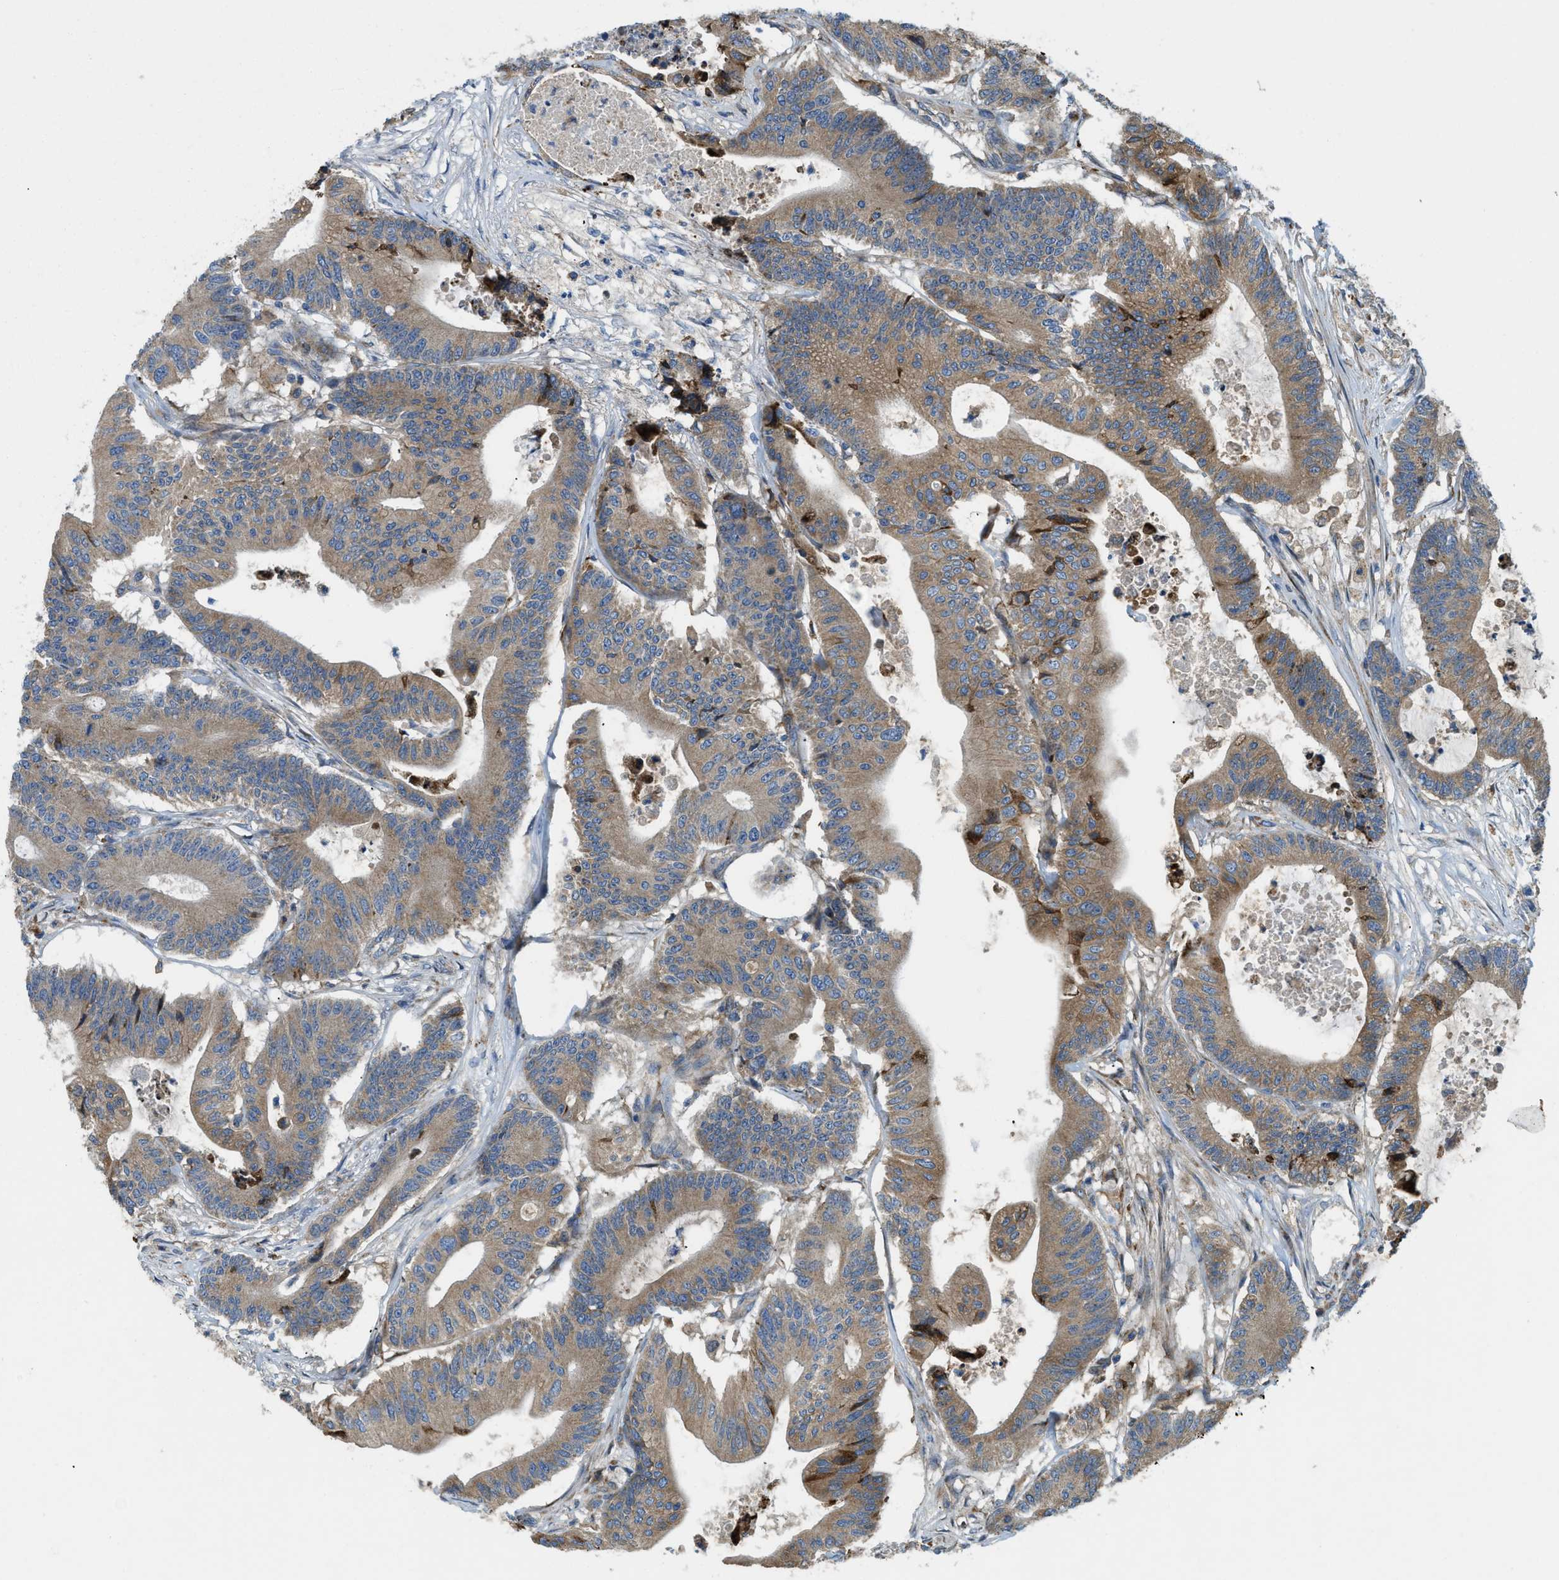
{"staining": {"intensity": "moderate", "quantity": ">75%", "location": "cytoplasmic/membranous"}, "tissue": "colorectal cancer", "cell_type": "Tumor cells", "image_type": "cancer", "snomed": [{"axis": "morphology", "description": "Adenocarcinoma, NOS"}, {"axis": "topography", "description": "Colon"}], "caption": "Immunohistochemical staining of human colorectal cancer (adenocarcinoma) demonstrates moderate cytoplasmic/membranous protein expression in about >75% of tumor cells.", "gene": "TMEM68", "patient": {"sex": "female", "age": 84}}